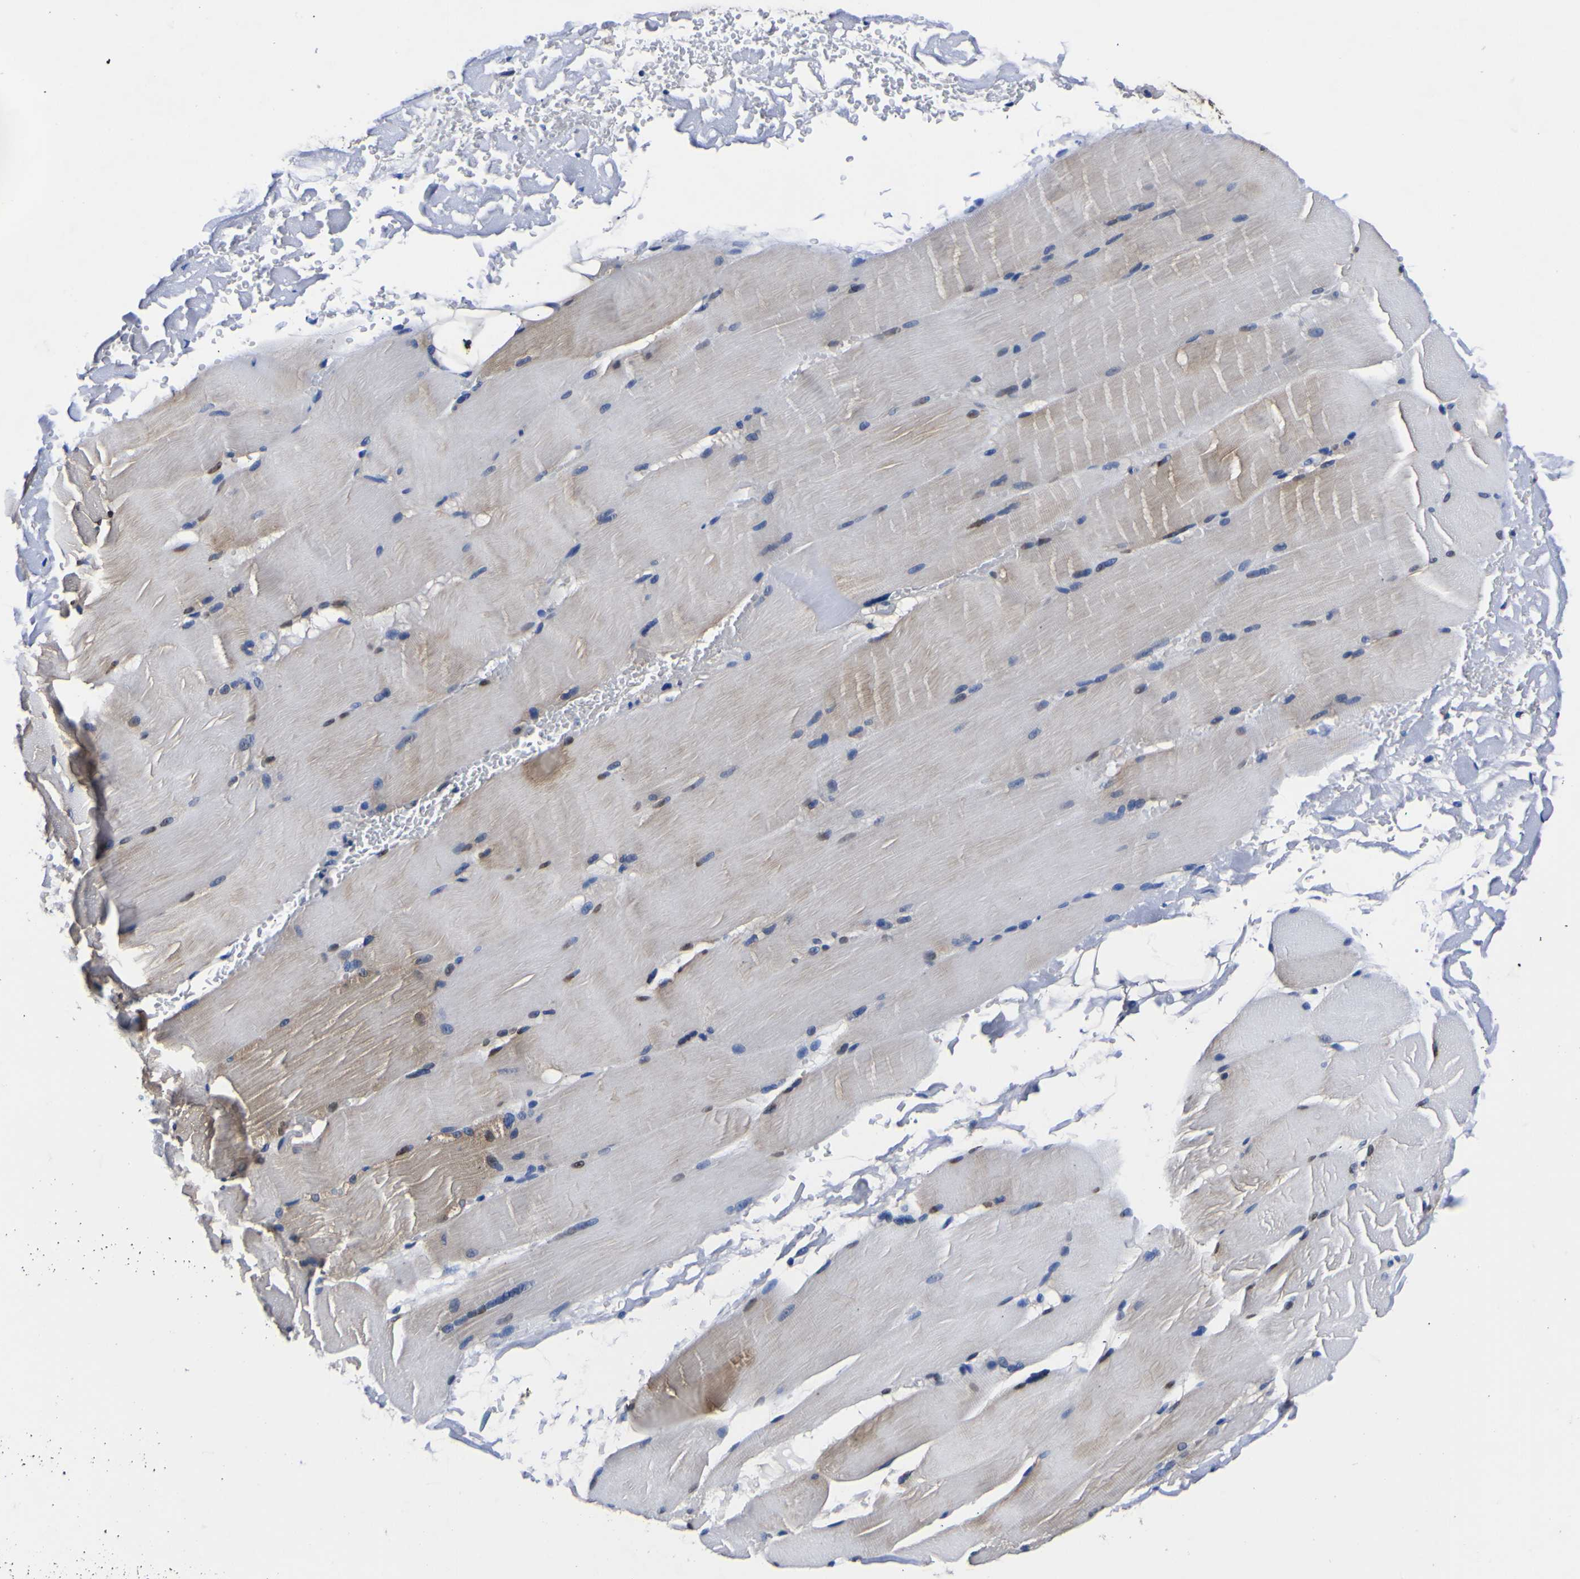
{"staining": {"intensity": "moderate", "quantity": "25%-75%", "location": "cytoplasmic/membranous"}, "tissue": "skeletal muscle", "cell_type": "Myocytes", "image_type": "normal", "snomed": [{"axis": "morphology", "description": "Normal tissue, NOS"}, {"axis": "topography", "description": "Skin"}, {"axis": "topography", "description": "Skeletal muscle"}], "caption": "Immunohistochemistry (IHC) (DAB) staining of benign human skeletal muscle demonstrates moderate cytoplasmic/membranous protein staining in approximately 25%-75% of myocytes.", "gene": "FAM110B", "patient": {"sex": "male", "age": 83}}